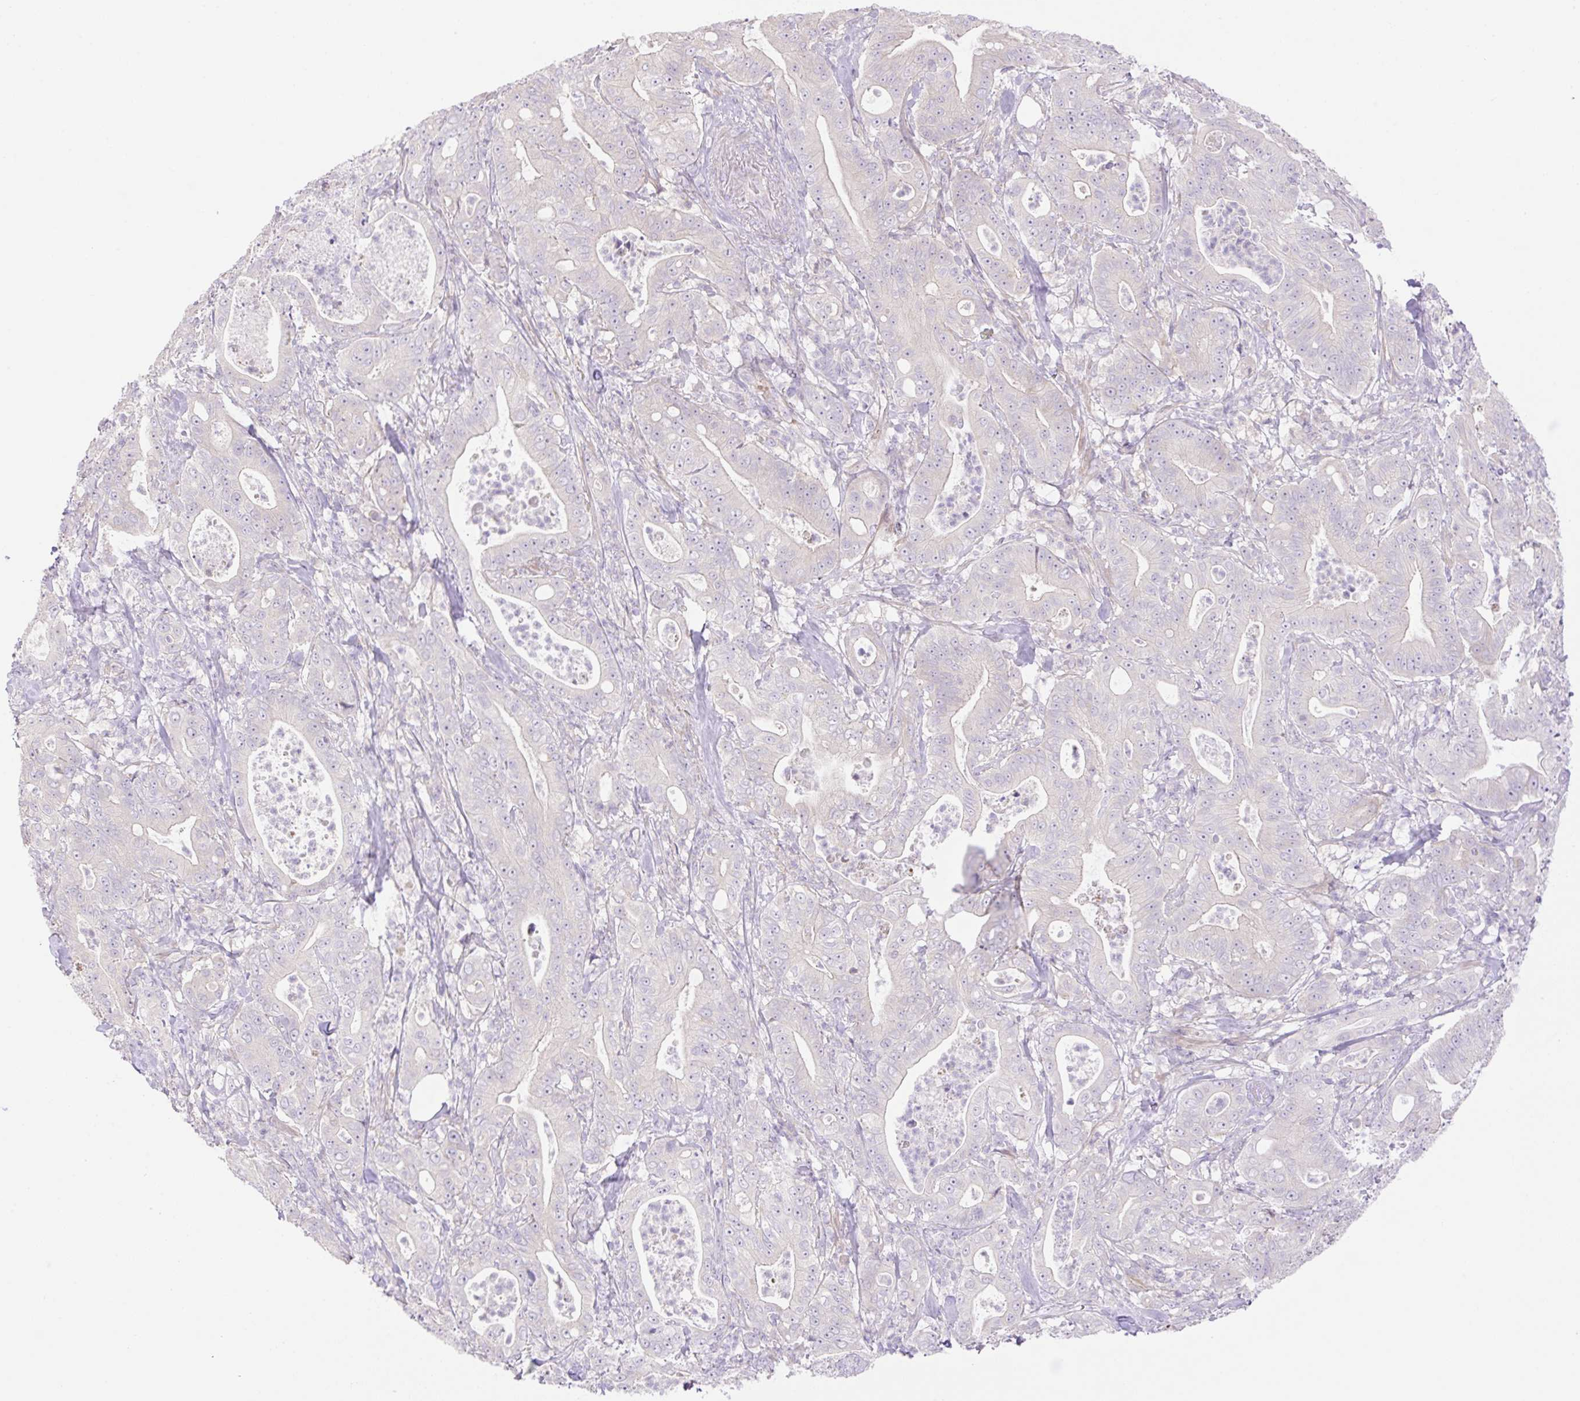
{"staining": {"intensity": "negative", "quantity": "none", "location": "none"}, "tissue": "pancreatic cancer", "cell_type": "Tumor cells", "image_type": "cancer", "snomed": [{"axis": "morphology", "description": "Adenocarcinoma, NOS"}, {"axis": "topography", "description": "Pancreas"}], "caption": "This is an IHC histopathology image of human pancreatic cancer. There is no positivity in tumor cells.", "gene": "VPS25", "patient": {"sex": "male", "age": 71}}